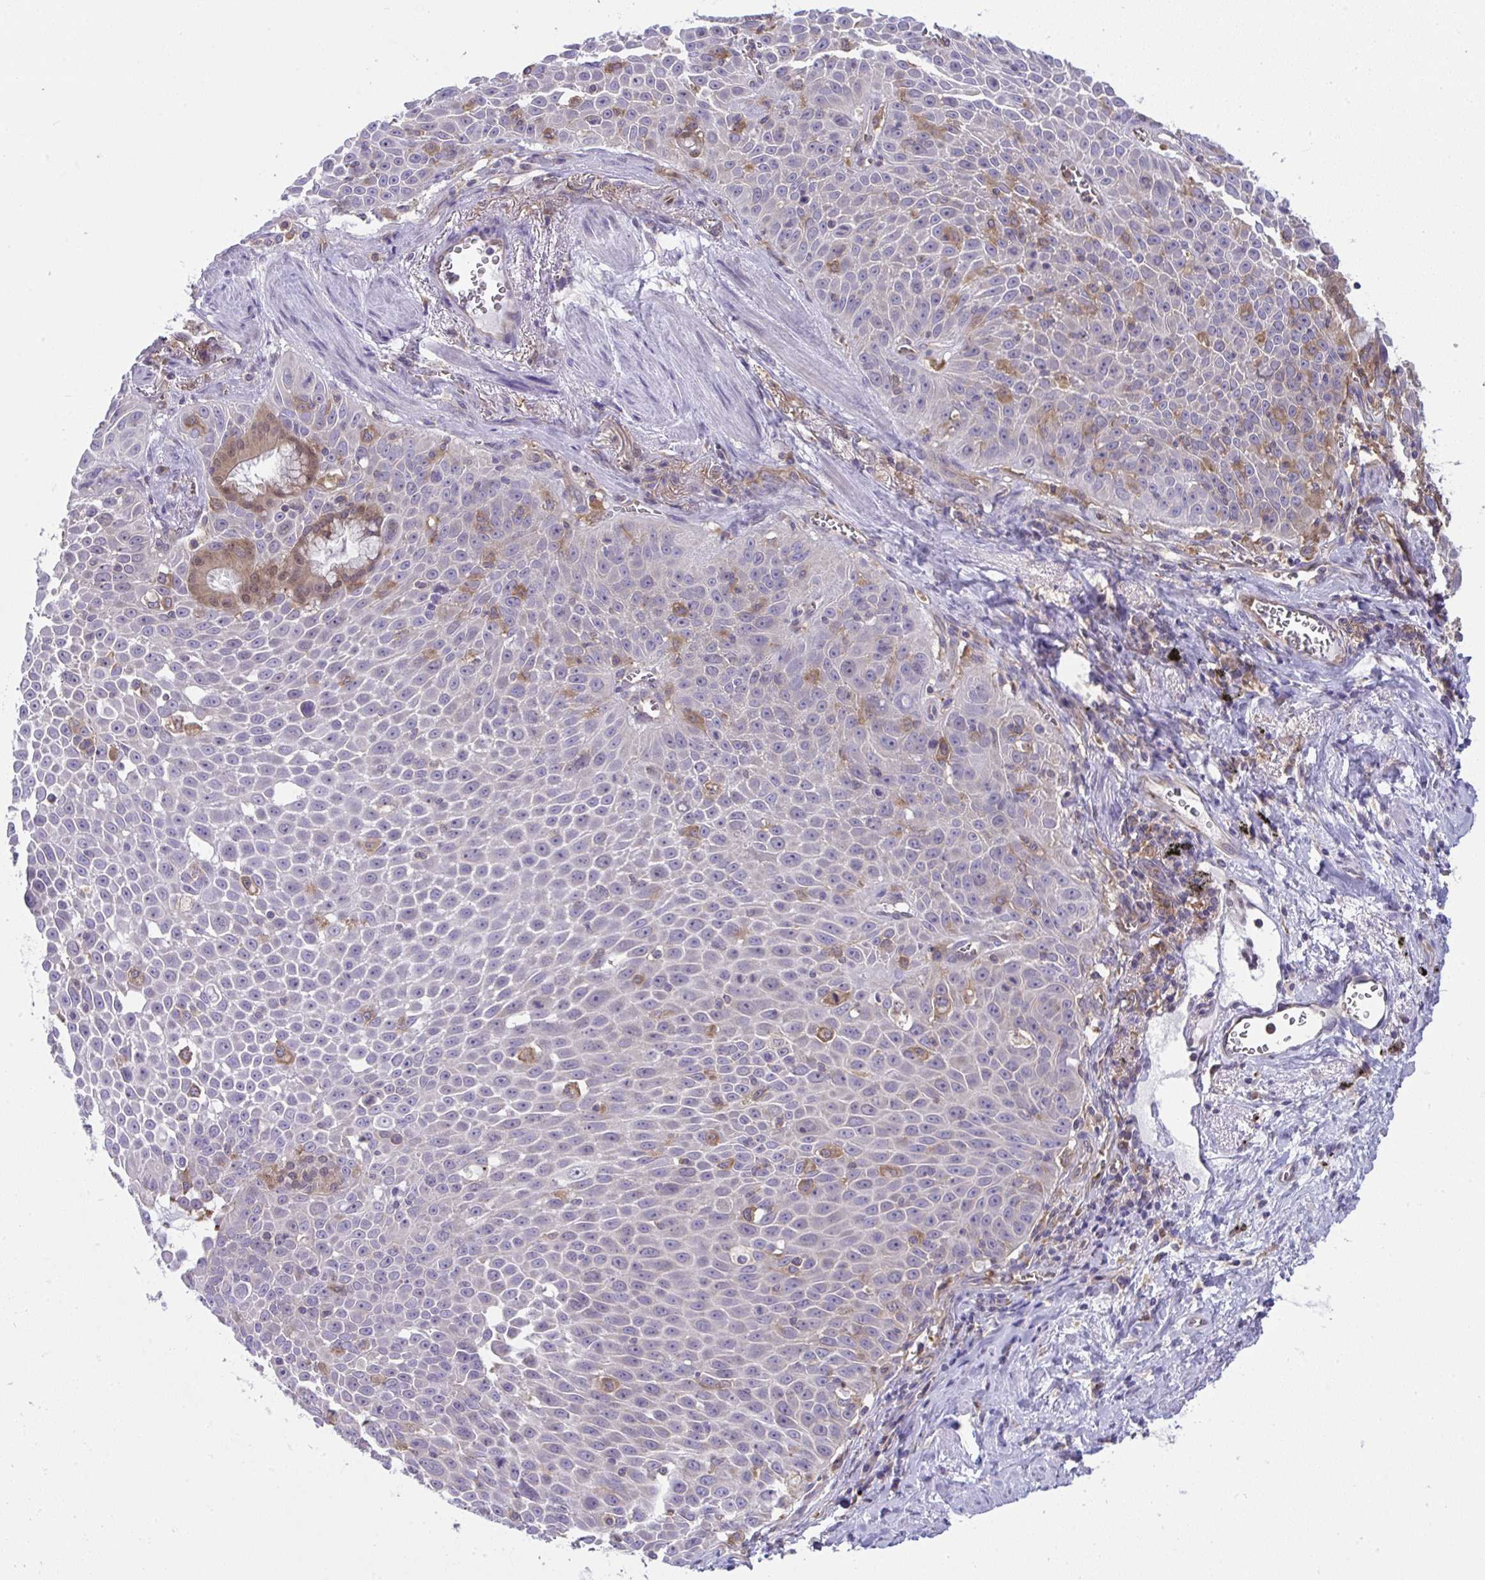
{"staining": {"intensity": "moderate", "quantity": "<25%", "location": "cytoplasmic/membranous"}, "tissue": "lung cancer", "cell_type": "Tumor cells", "image_type": "cancer", "snomed": [{"axis": "morphology", "description": "Squamous cell carcinoma, NOS"}, {"axis": "morphology", "description": "Squamous cell carcinoma, metastatic, NOS"}, {"axis": "topography", "description": "Lymph node"}, {"axis": "topography", "description": "Lung"}], "caption": "Immunohistochemical staining of metastatic squamous cell carcinoma (lung) shows low levels of moderate cytoplasmic/membranous protein expression in about <25% of tumor cells.", "gene": "ALDH16A1", "patient": {"sex": "female", "age": 62}}